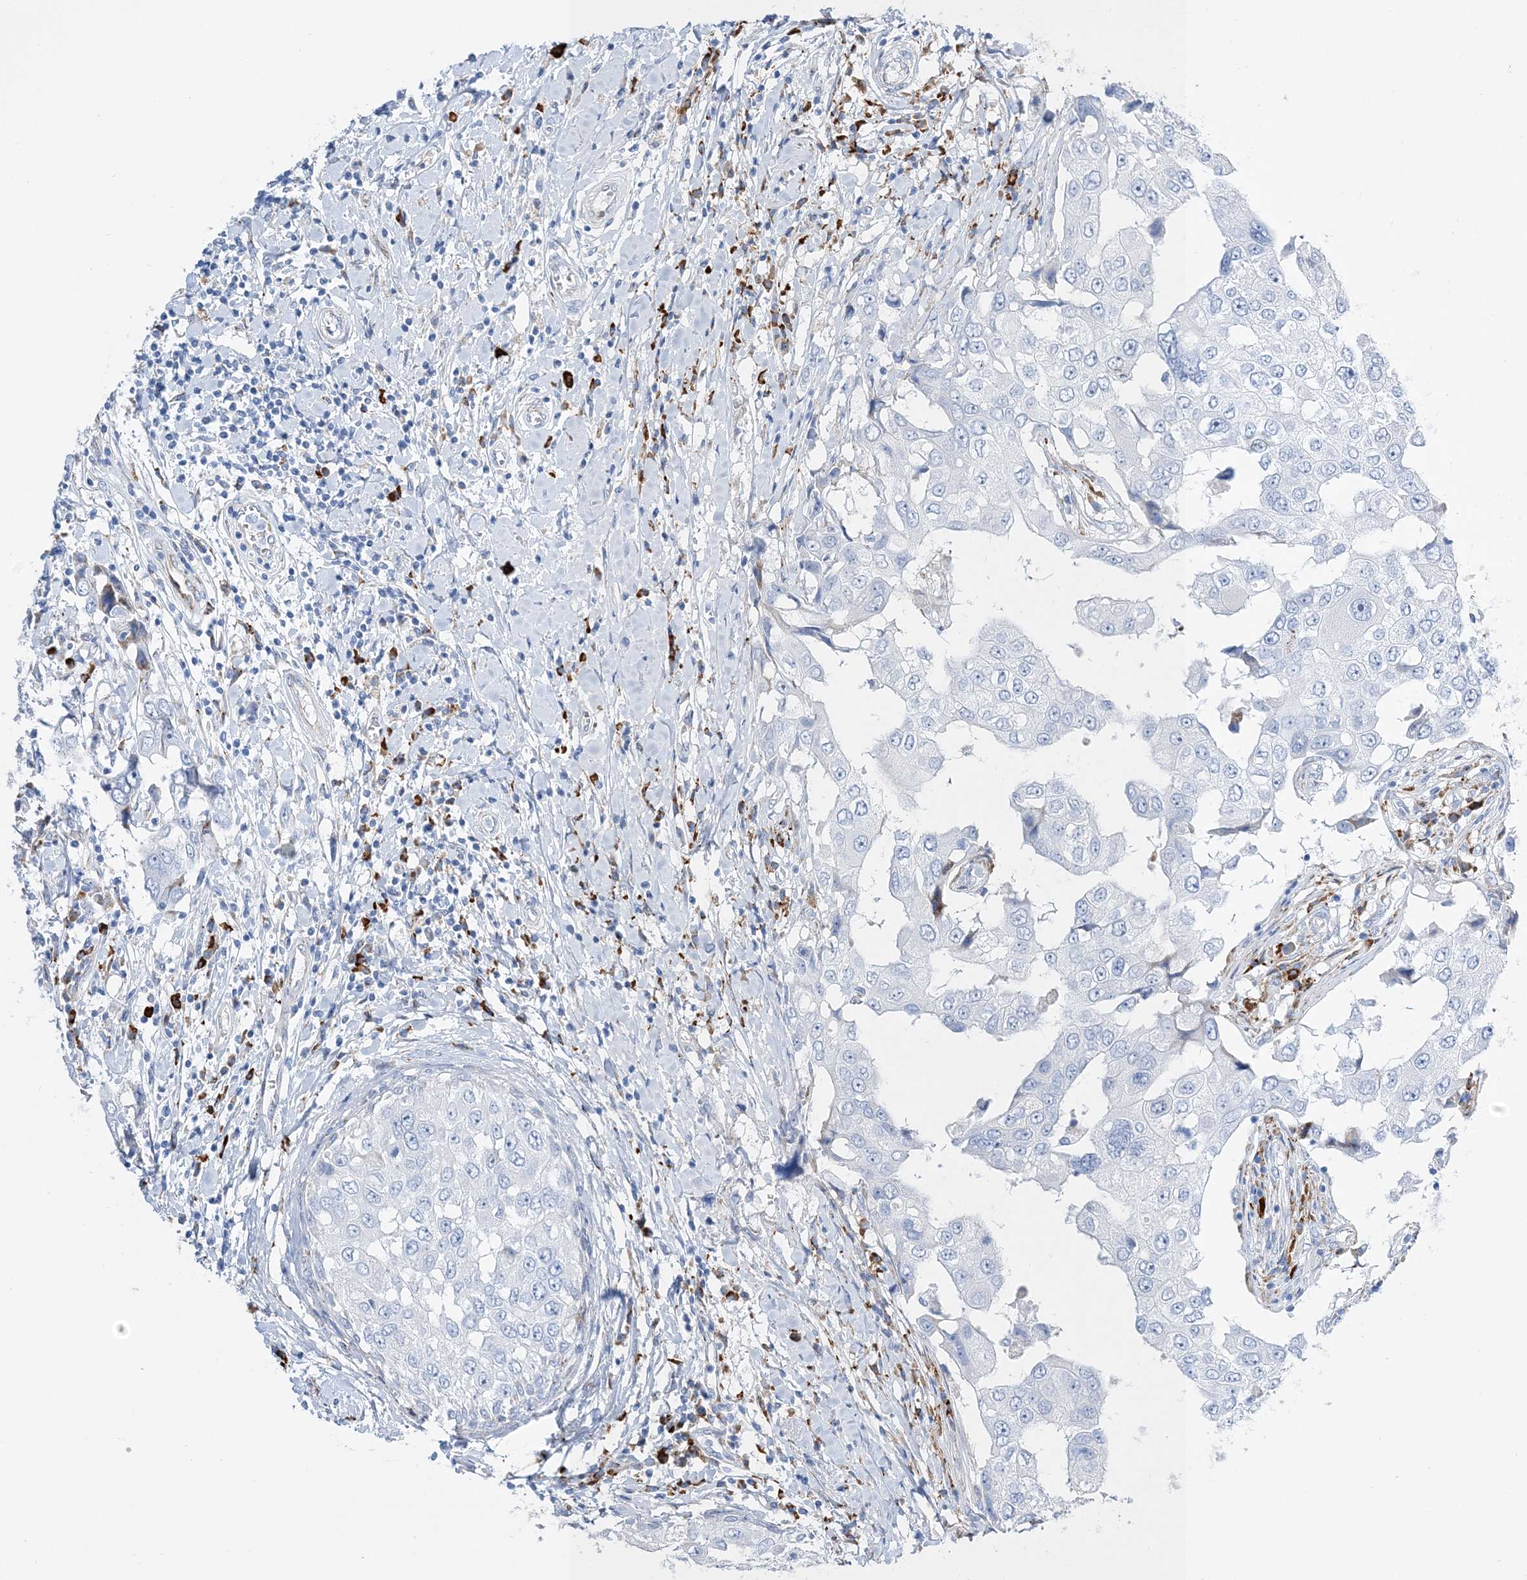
{"staining": {"intensity": "negative", "quantity": "none", "location": "none"}, "tissue": "breast cancer", "cell_type": "Tumor cells", "image_type": "cancer", "snomed": [{"axis": "morphology", "description": "Duct carcinoma"}, {"axis": "topography", "description": "Breast"}], "caption": "An image of breast cancer stained for a protein demonstrates no brown staining in tumor cells. (DAB (3,3'-diaminobenzidine) immunohistochemistry visualized using brightfield microscopy, high magnification).", "gene": "TSPYL6", "patient": {"sex": "female", "age": 27}}